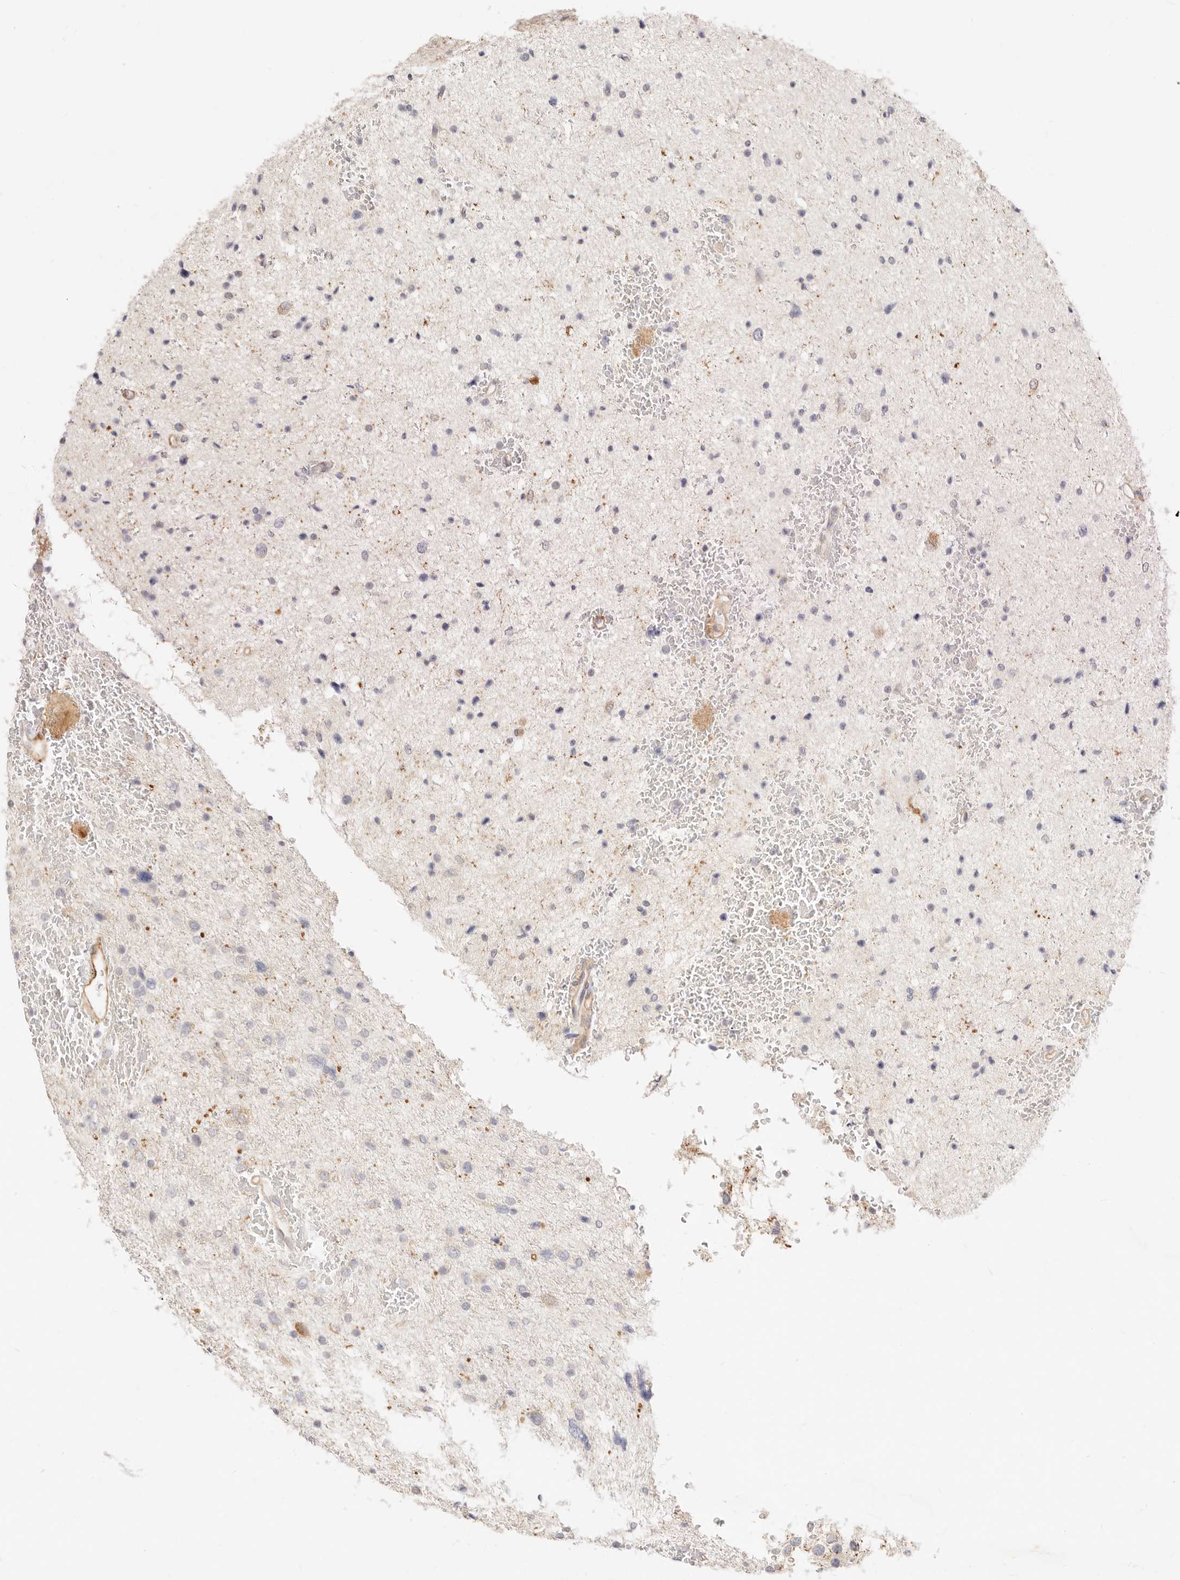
{"staining": {"intensity": "negative", "quantity": "none", "location": "none"}, "tissue": "glioma", "cell_type": "Tumor cells", "image_type": "cancer", "snomed": [{"axis": "morphology", "description": "Glioma, malignant, Low grade"}, {"axis": "topography", "description": "Cerebral cortex"}], "caption": "Tumor cells show no significant protein staining in low-grade glioma (malignant).", "gene": "UBXN10", "patient": {"sex": "female", "age": 39}}